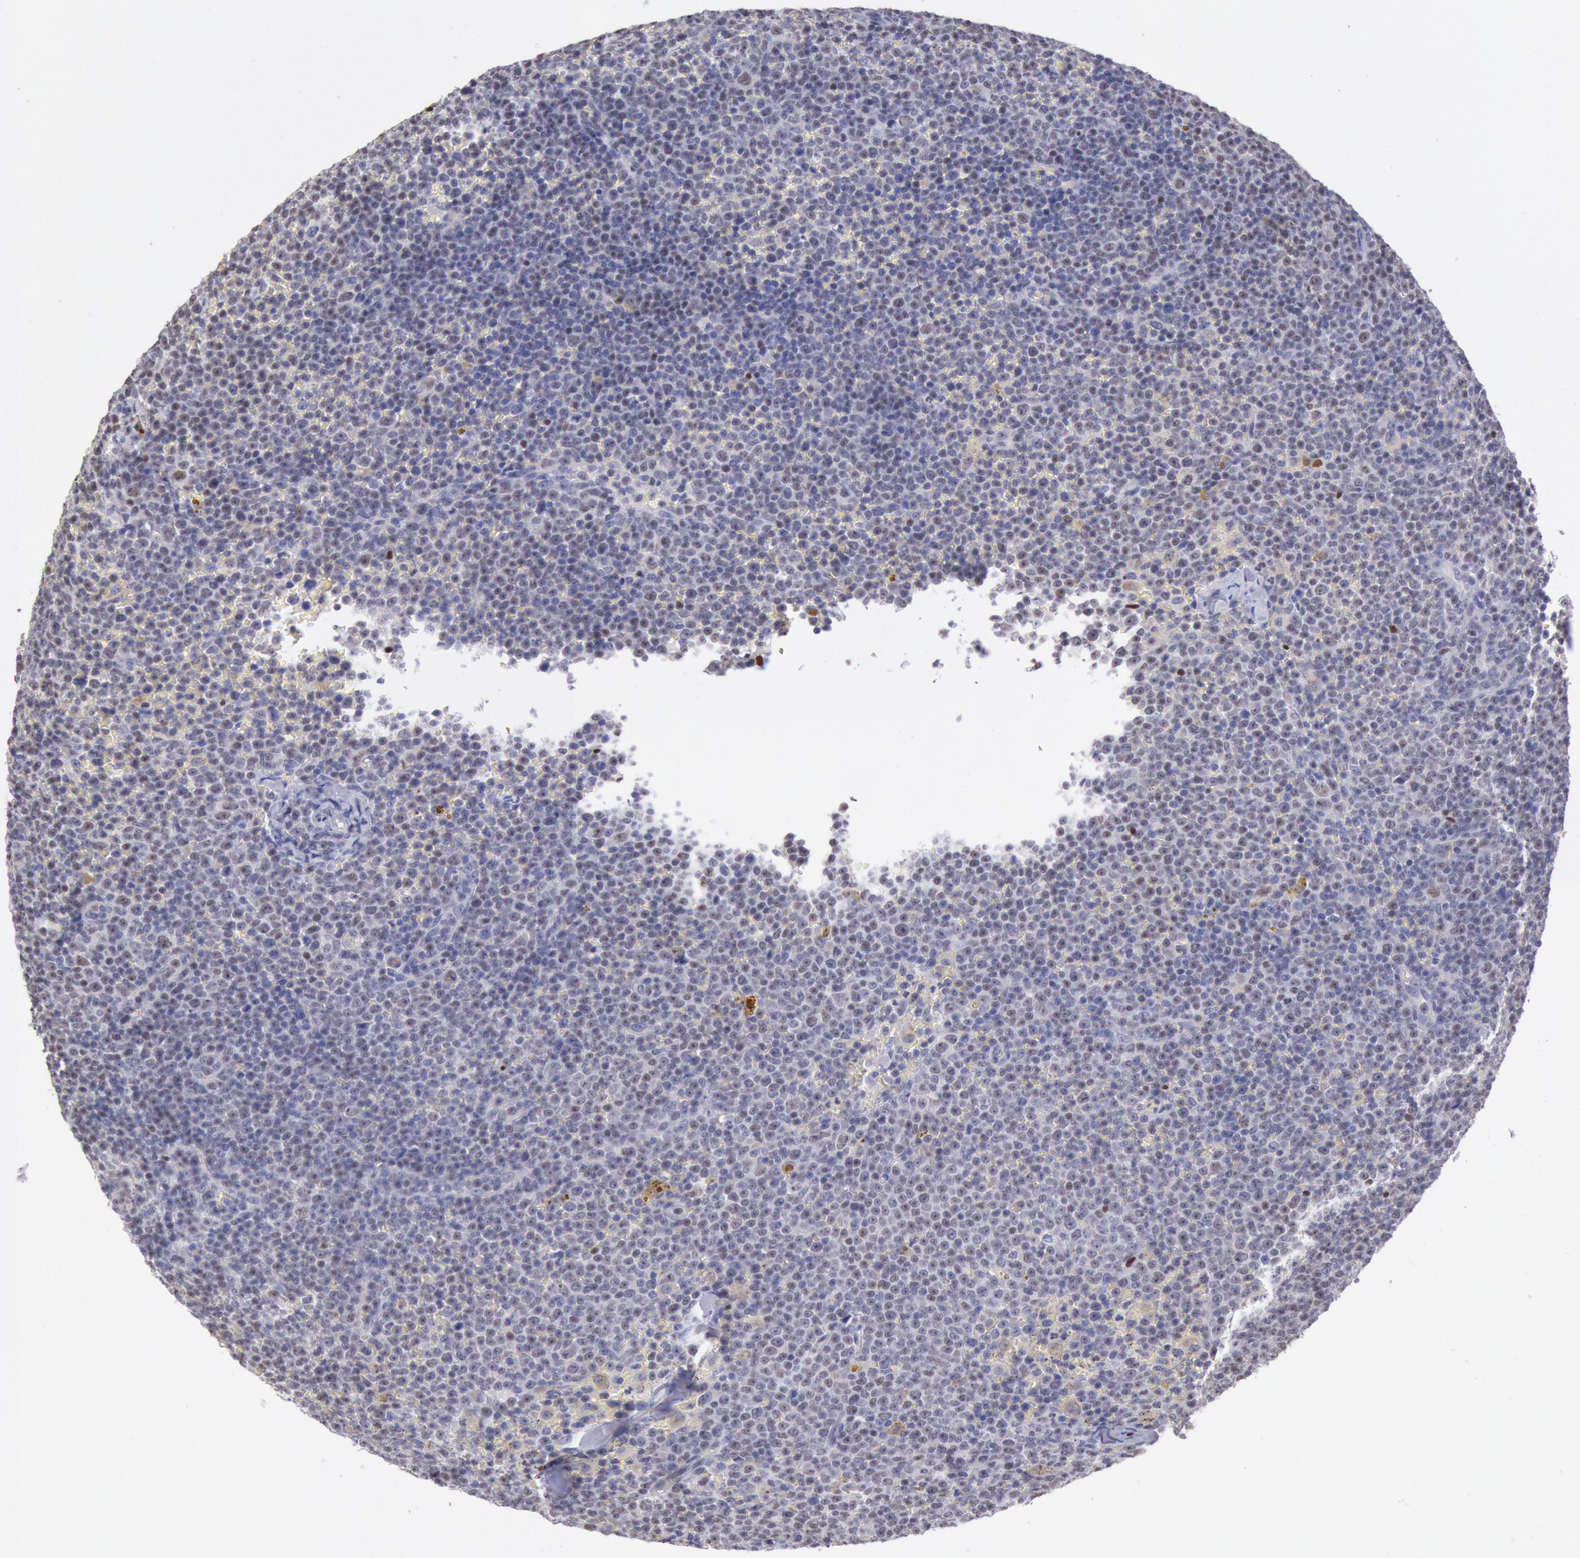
{"staining": {"intensity": "negative", "quantity": "none", "location": "none"}, "tissue": "lymphoma", "cell_type": "Tumor cells", "image_type": "cancer", "snomed": [{"axis": "morphology", "description": "Malignant lymphoma, non-Hodgkin's type, Low grade"}, {"axis": "topography", "description": "Lymph node"}], "caption": "This is an IHC micrograph of lymphoma. There is no expression in tumor cells.", "gene": "RPS6KA5", "patient": {"sex": "male", "age": 50}}